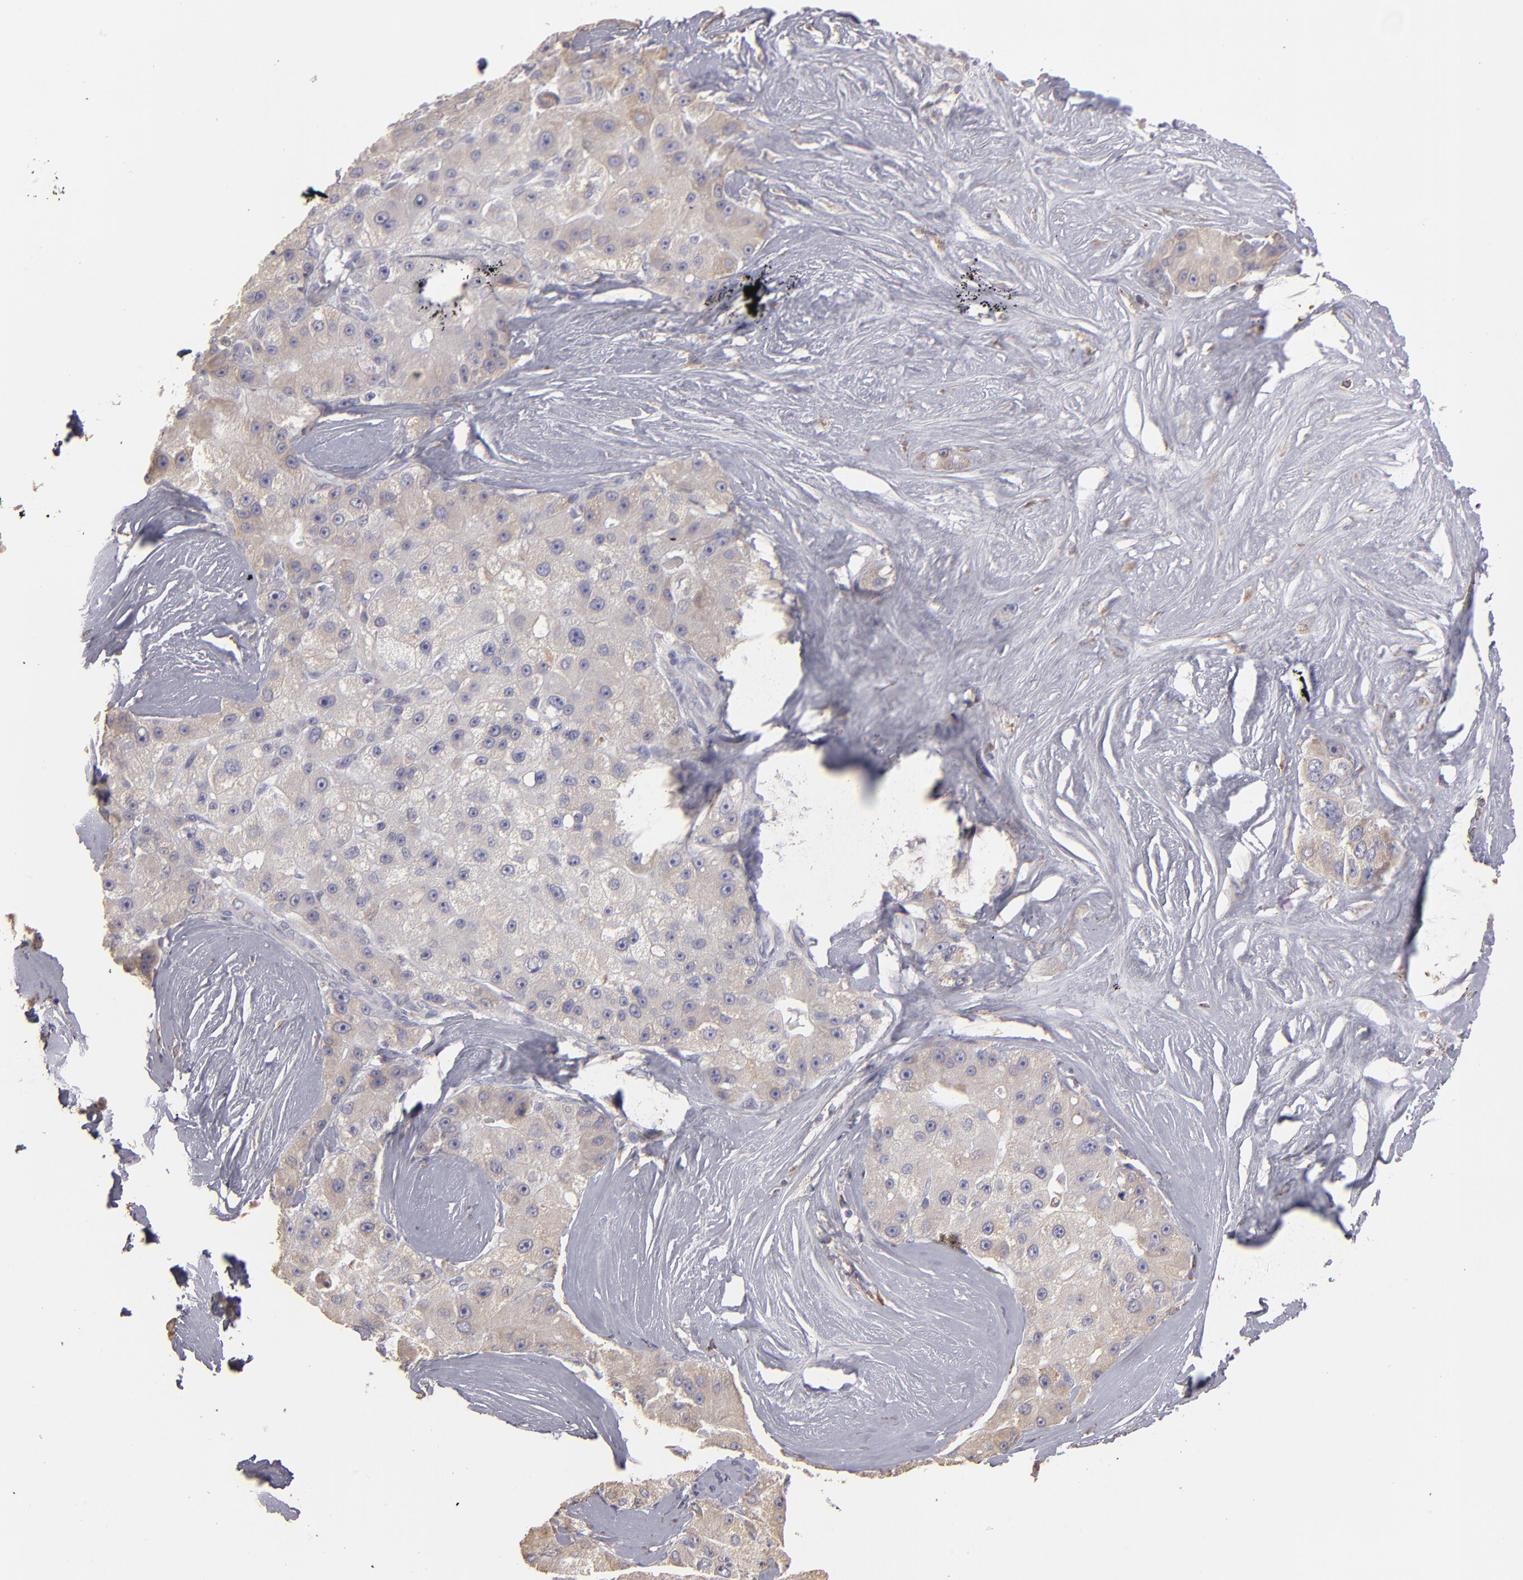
{"staining": {"intensity": "weak", "quantity": ">75%", "location": "cytoplasmic/membranous"}, "tissue": "liver cancer", "cell_type": "Tumor cells", "image_type": "cancer", "snomed": [{"axis": "morphology", "description": "Carcinoma, Hepatocellular, NOS"}, {"axis": "topography", "description": "Liver"}], "caption": "Tumor cells display low levels of weak cytoplasmic/membranous staining in about >75% of cells in liver cancer. (DAB IHC with brightfield microscopy, high magnification).", "gene": "CALR", "patient": {"sex": "male", "age": 80}}